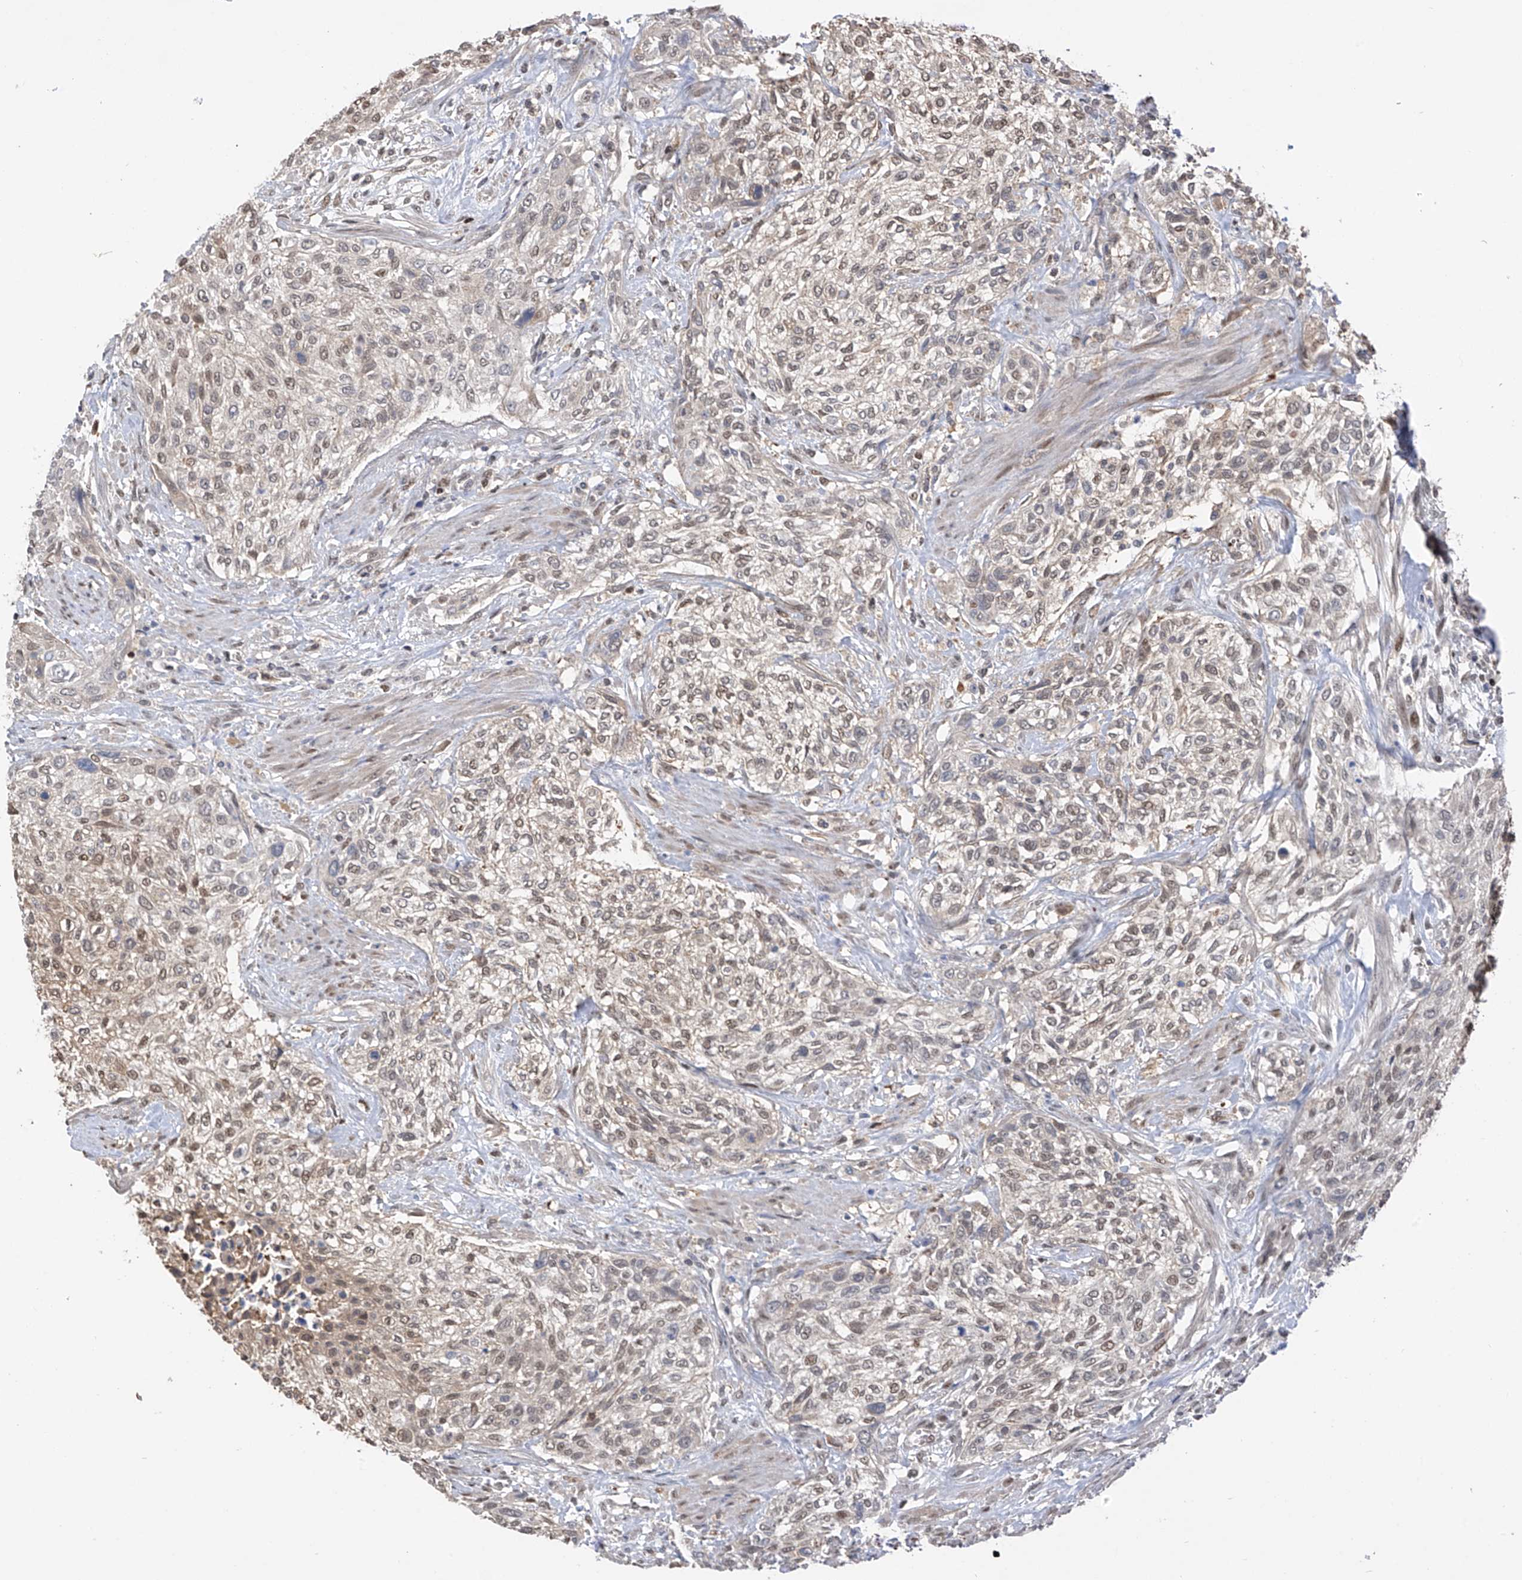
{"staining": {"intensity": "weak", "quantity": "25%-75%", "location": "nuclear"}, "tissue": "urothelial cancer", "cell_type": "Tumor cells", "image_type": "cancer", "snomed": [{"axis": "morphology", "description": "Urothelial carcinoma, High grade"}, {"axis": "topography", "description": "Urinary bladder"}], "caption": "The micrograph exhibits immunohistochemical staining of high-grade urothelial carcinoma. There is weak nuclear staining is appreciated in about 25%-75% of tumor cells.", "gene": "PMM1", "patient": {"sex": "male", "age": 35}}